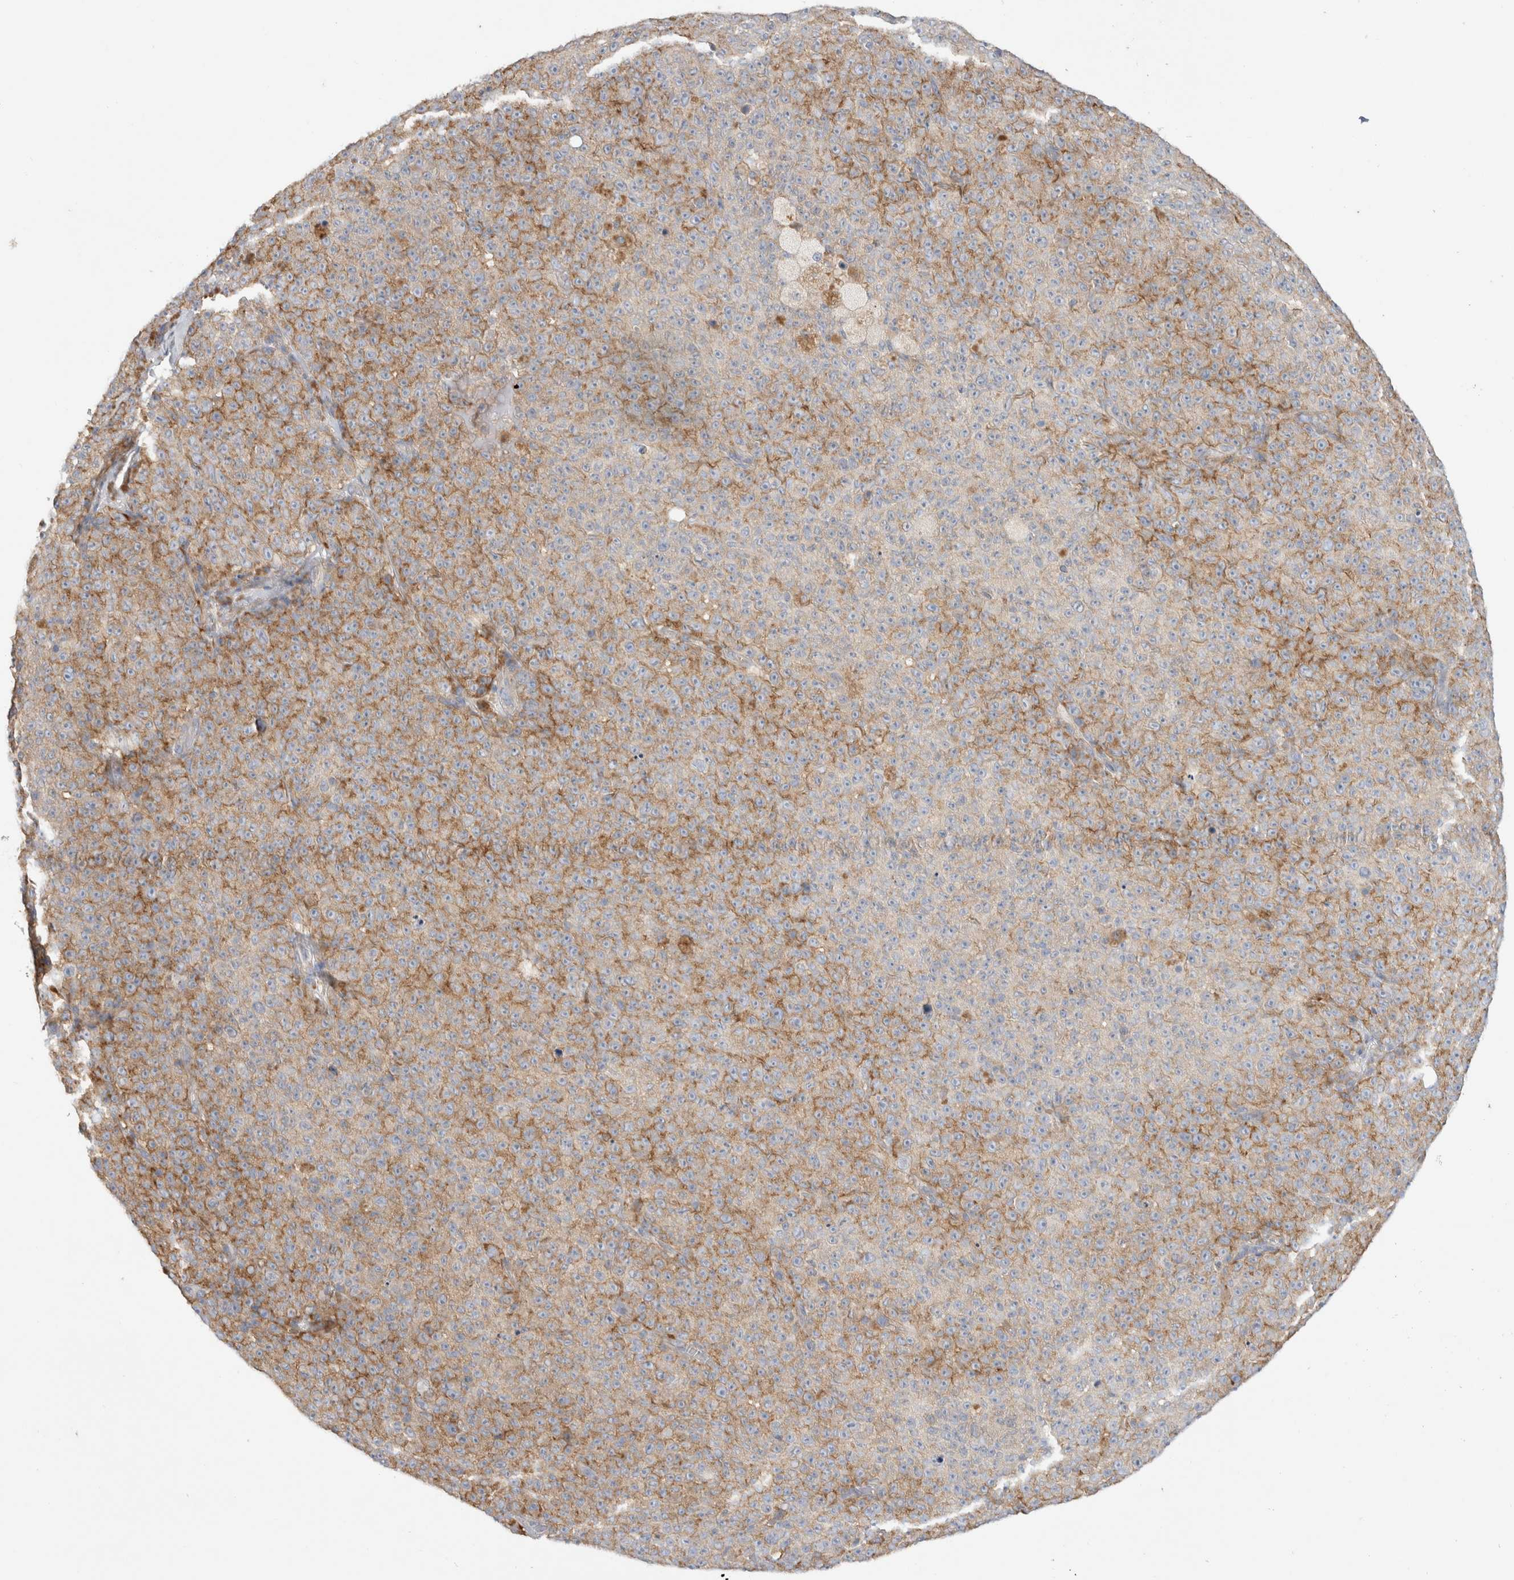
{"staining": {"intensity": "moderate", "quantity": ">75%", "location": "cytoplasmic/membranous"}, "tissue": "melanoma", "cell_type": "Tumor cells", "image_type": "cancer", "snomed": [{"axis": "morphology", "description": "Malignant melanoma, NOS"}, {"axis": "topography", "description": "Skin"}], "caption": "Immunohistochemistry (IHC) of human malignant melanoma reveals medium levels of moderate cytoplasmic/membranous staining in about >75% of tumor cells.", "gene": "ZNF23", "patient": {"sex": "female", "age": 82}}